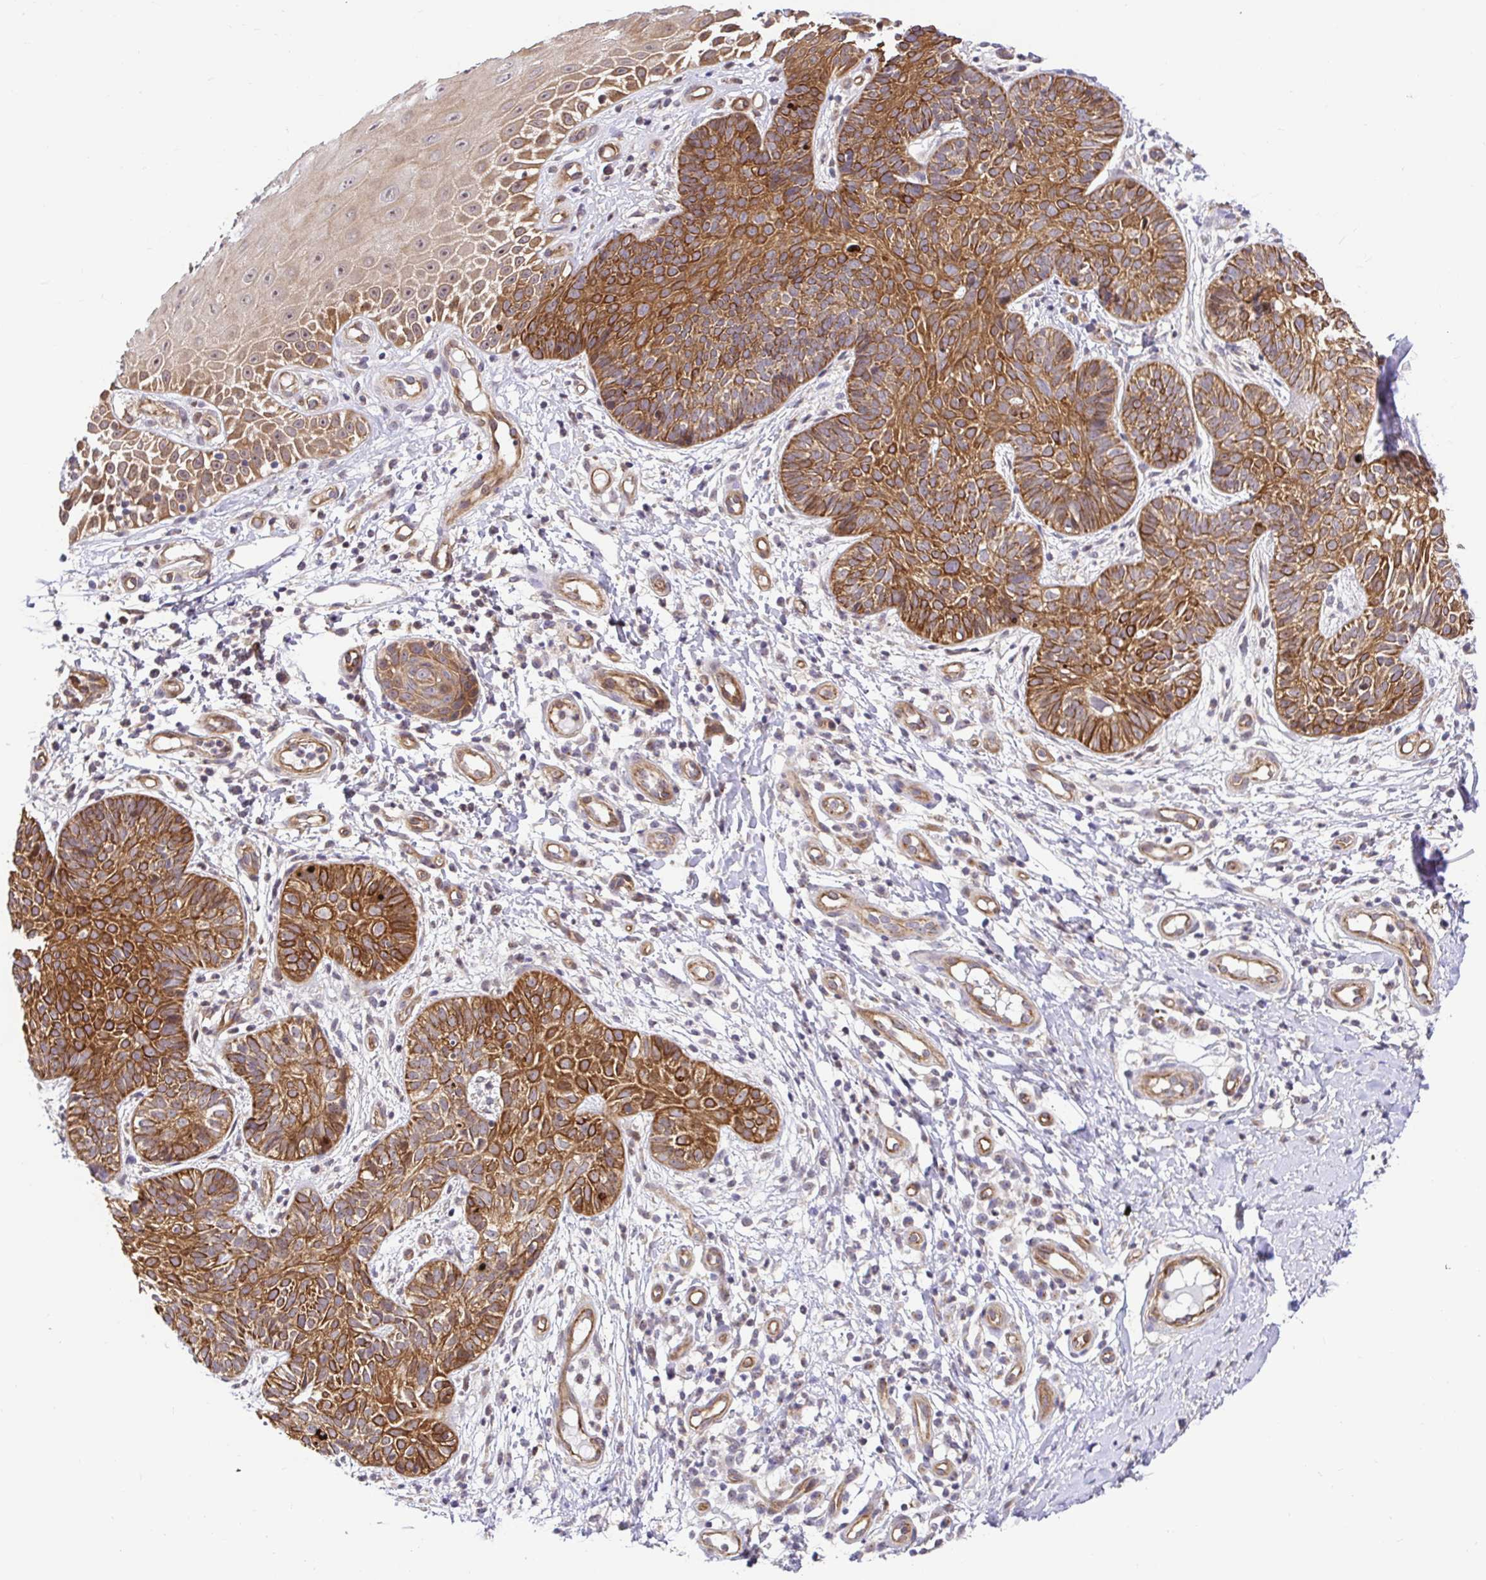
{"staining": {"intensity": "strong", "quantity": ">75%", "location": "cytoplasmic/membranous"}, "tissue": "skin cancer", "cell_type": "Tumor cells", "image_type": "cancer", "snomed": [{"axis": "morphology", "description": "Basal cell carcinoma"}, {"axis": "topography", "description": "Skin"}, {"axis": "topography", "description": "Skin of leg"}], "caption": "Immunohistochemical staining of human skin basal cell carcinoma demonstrates strong cytoplasmic/membranous protein staining in about >75% of tumor cells.", "gene": "TRIM55", "patient": {"sex": "female", "age": 87}}